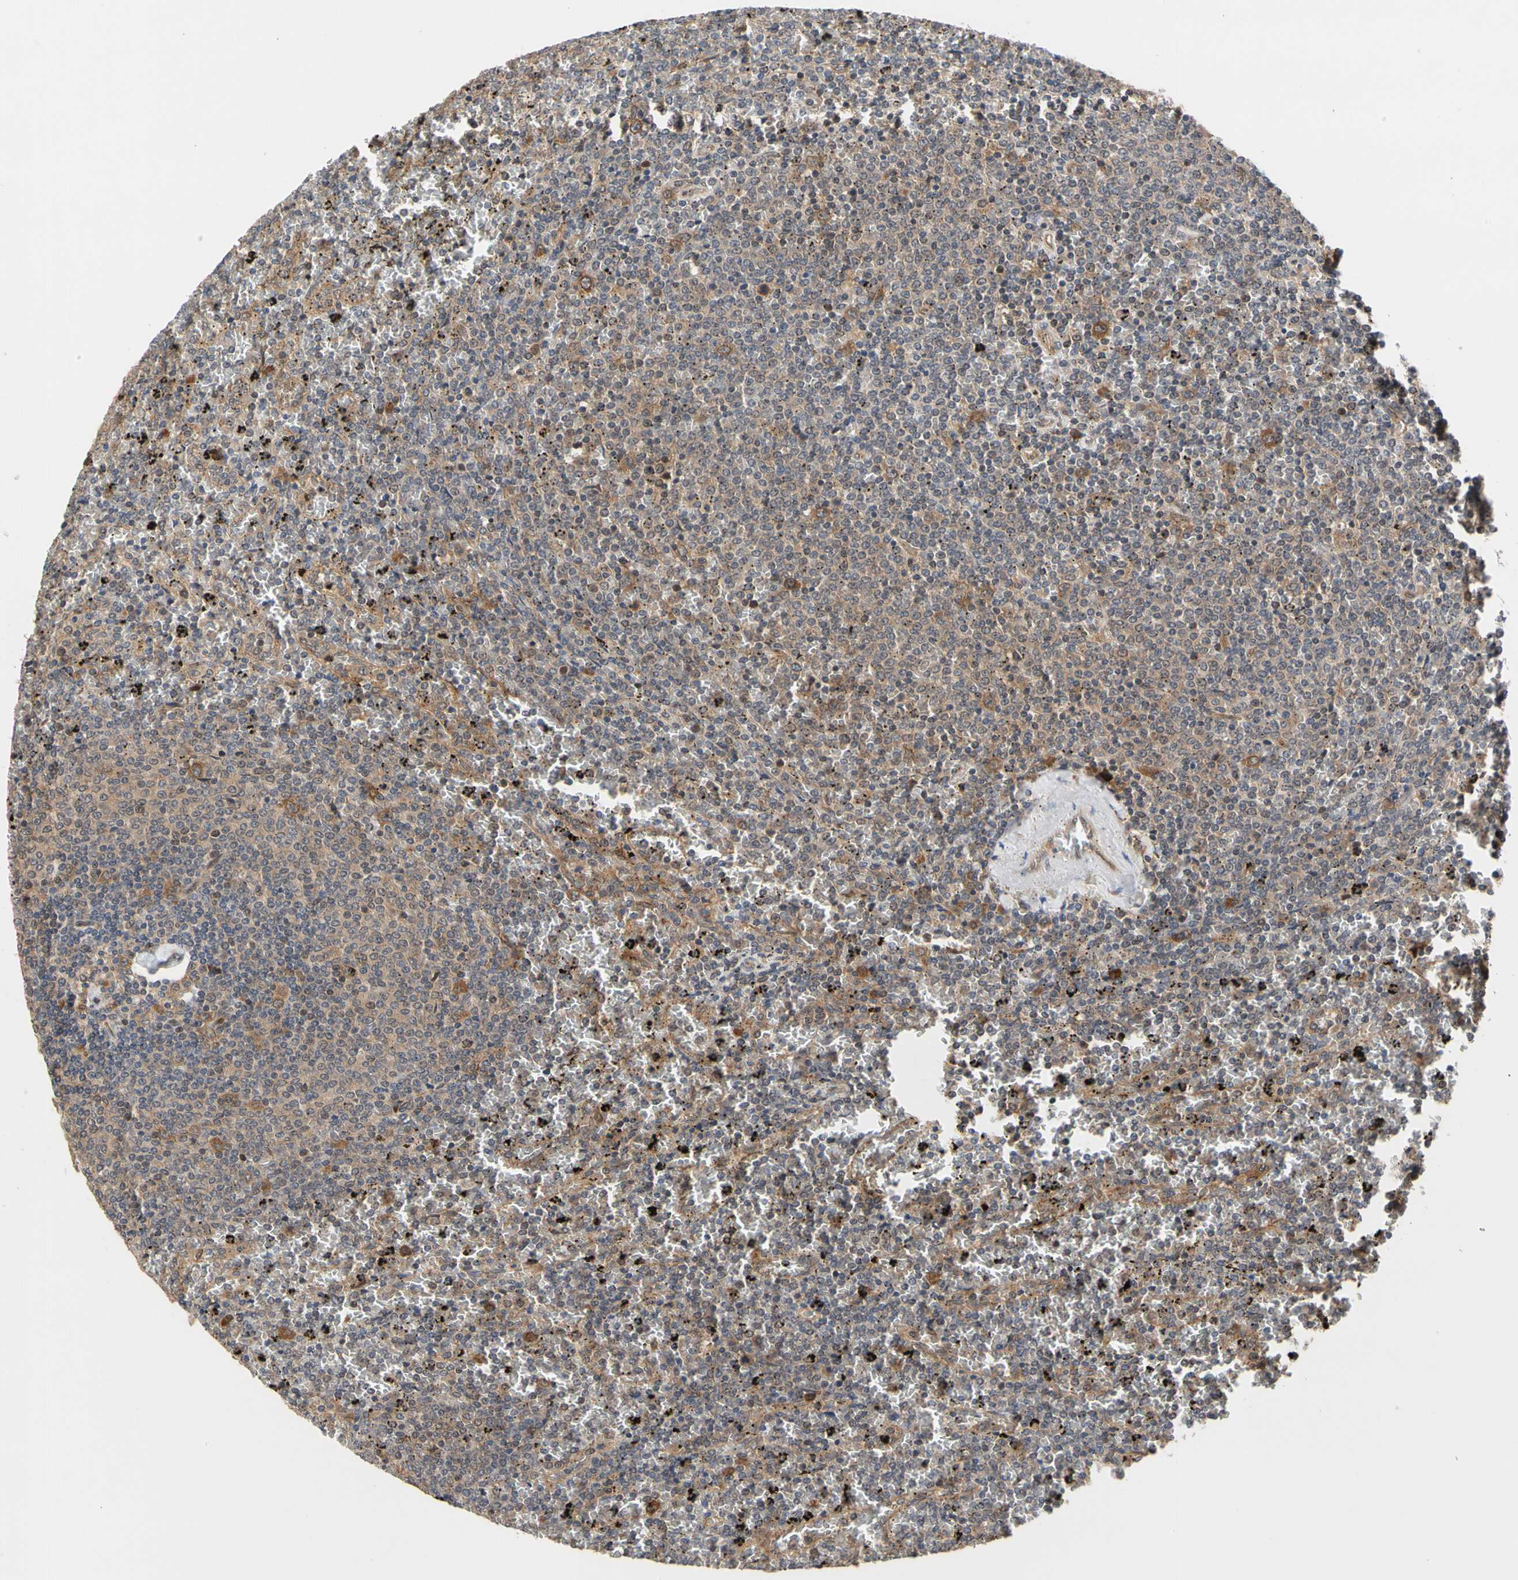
{"staining": {"intensity": "weak", "quantity": "25%-75%", "location": "cytoplasmic/membranous"}, "tissue": "lymphoma", "cell_type": "Tumor cells", "image_type": "cancer", "snomed": [{"axis": "morphology", "description": "Malignant lymphoma, non-Hodgkin's type, Low grade"}, {"axis": "topography", "description": "Spleen"}], "caption": "There is low levels of weak cytoplasmic/membranous expression in tumor cells of lymphoma, as demonstrated by immunohistochemical staining (brown color).", "gene": "CYTIP", "patient": {"sex": "female", "age": 77}}